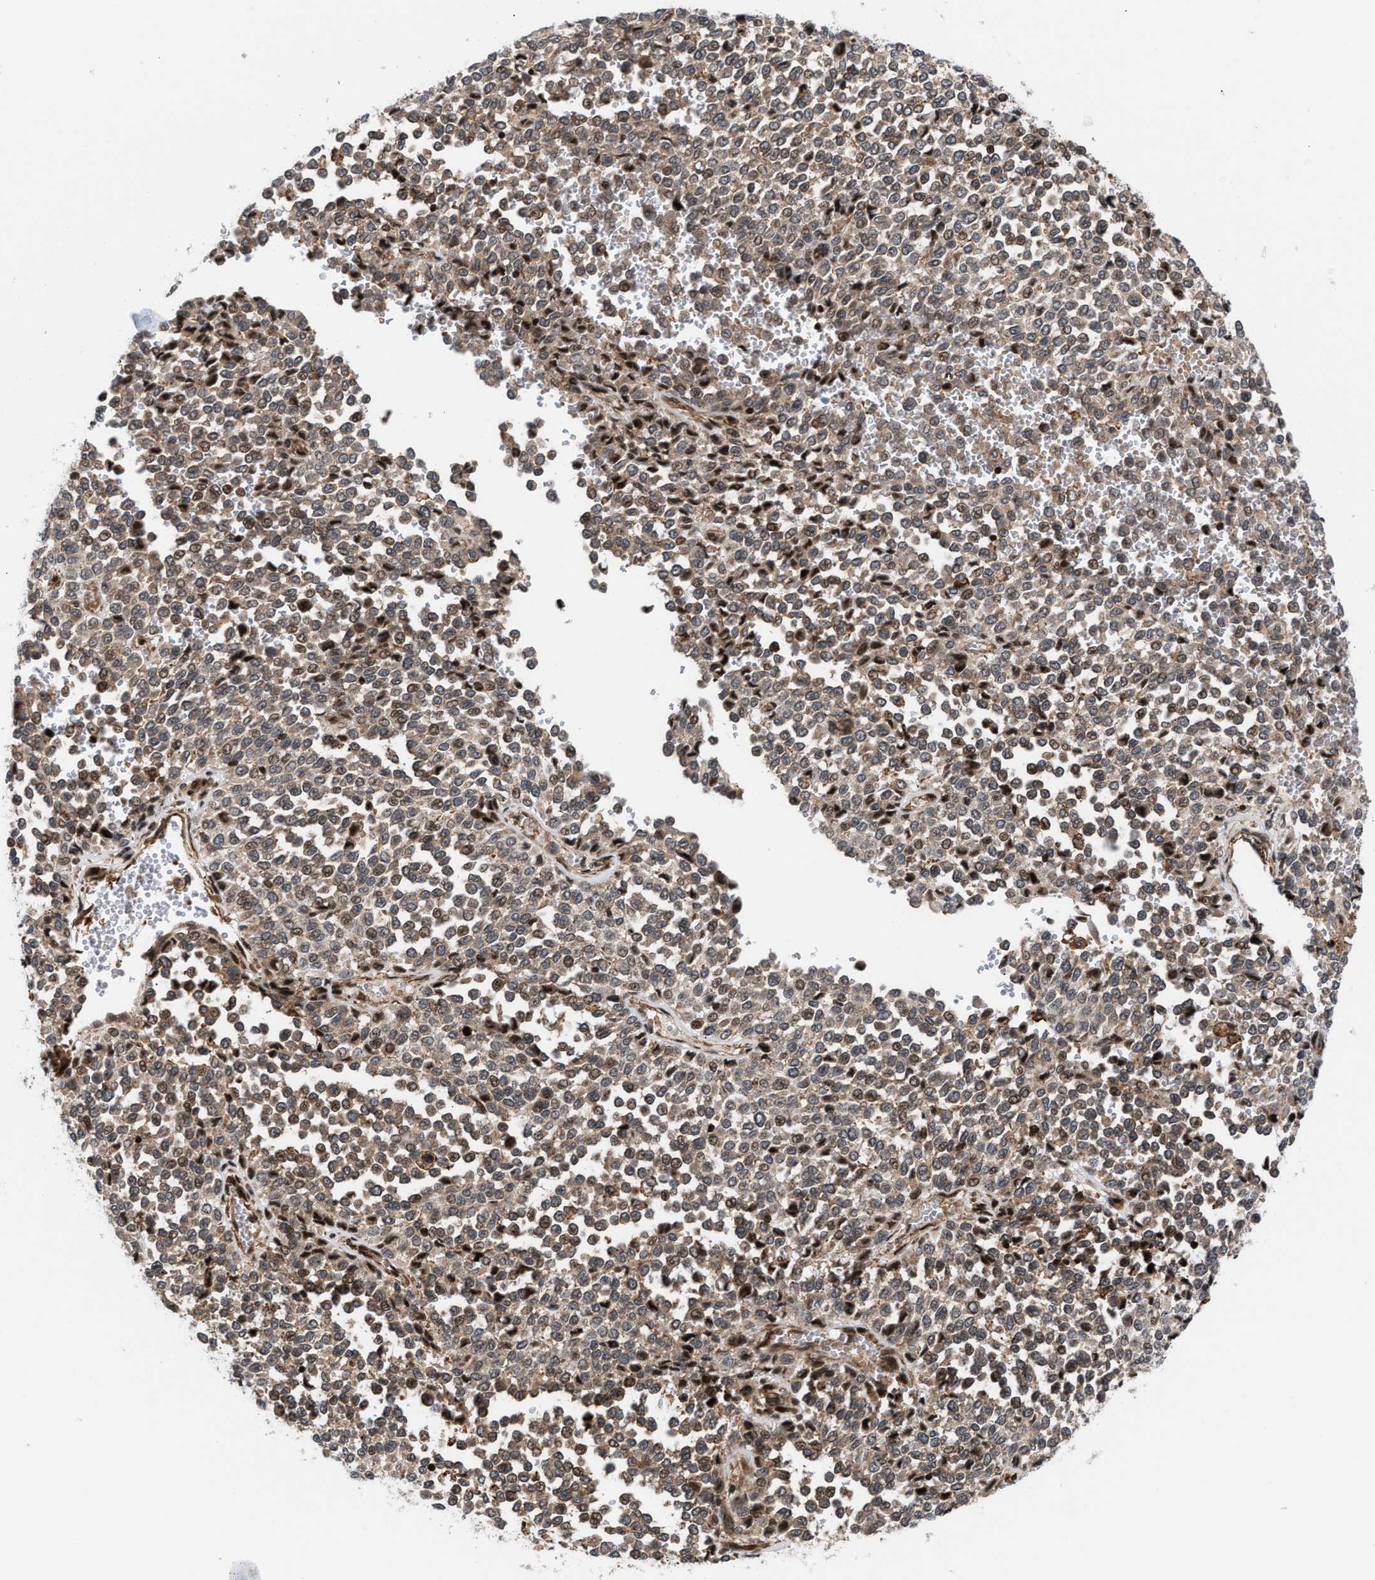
{"staining": {"intensity": "weak", "quantity": "25%-75%", "location": "nuclear"}, "tissue": "melanoma", "cell_type": "Tumor cells", "image_type": "cancer", "snomed": [{"axis": "morphology", "description": "Malignant melanoma, Metastatic site"}, {"axis": "topography", "description": "Pancreas"}], "caption": "Malignant melanoma (metastatic site) stained for a protein (brown) demonstrates weak nuclear positive positivity in about 25%-75% of tumor cells.", "gene": "STAU2", "patient": {"sex": "female", "age": 30}}